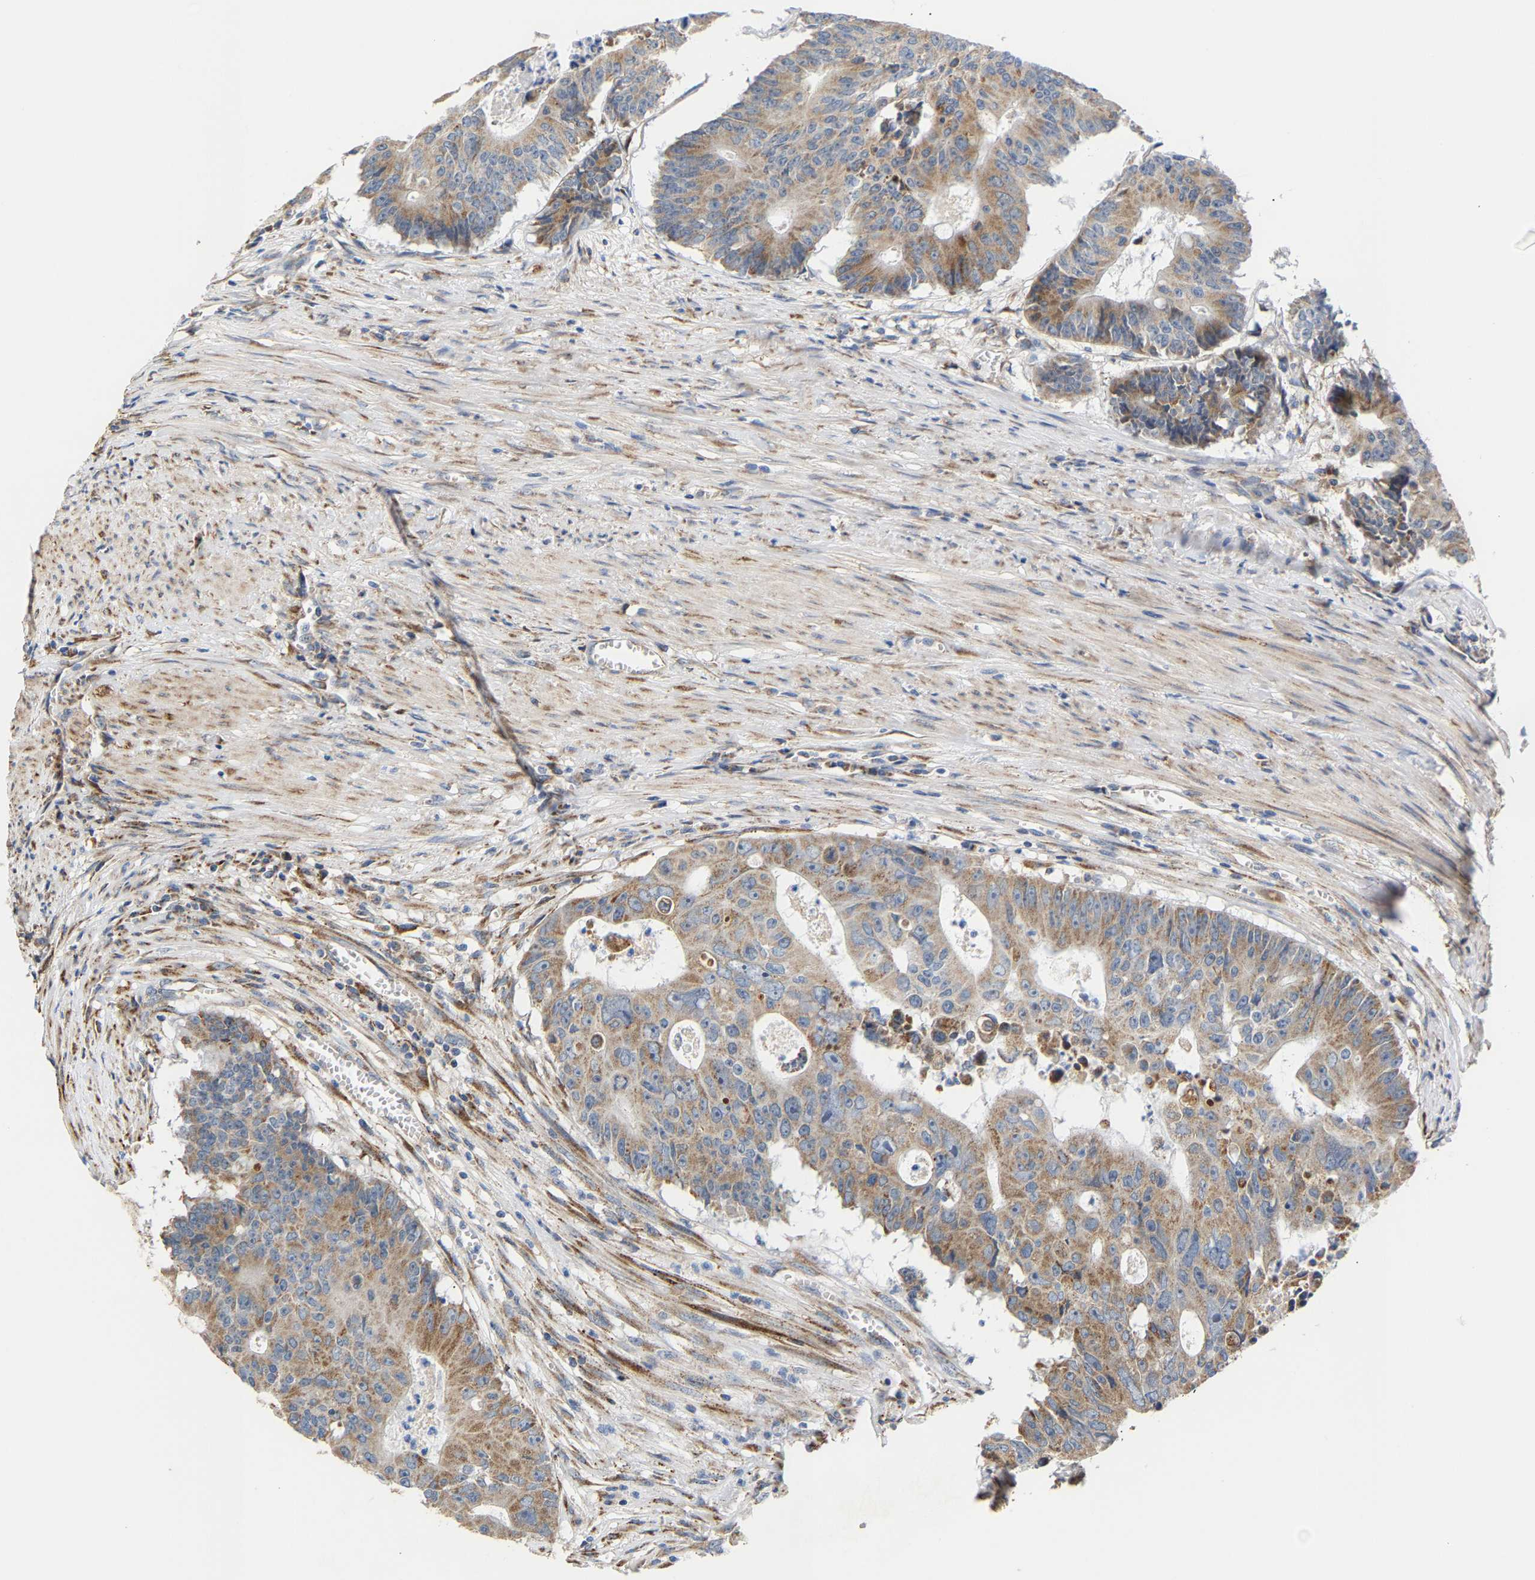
{"staining": {"intensity": "moderate", "quantity": ">75%", "location": "cytoplasmic/membranous"}, "tissue": "colorectal cancer", "cell_type": "Tumor cells", "image_type": "cancer", "snomed": [{"axis": "morphology", "description": "Adenocarcinoma, NOS"}, {"axis": "topography", "description": "Colon"}], "caption": "There is medium levels of moderate cytoplasmic/membranous positivity in tumor cells of colorectal cancer, as demonstrated by immunohistochemical staining (brown color).", "gene": "TMEM168", "patient": {"sex": "male", "age": 87}}